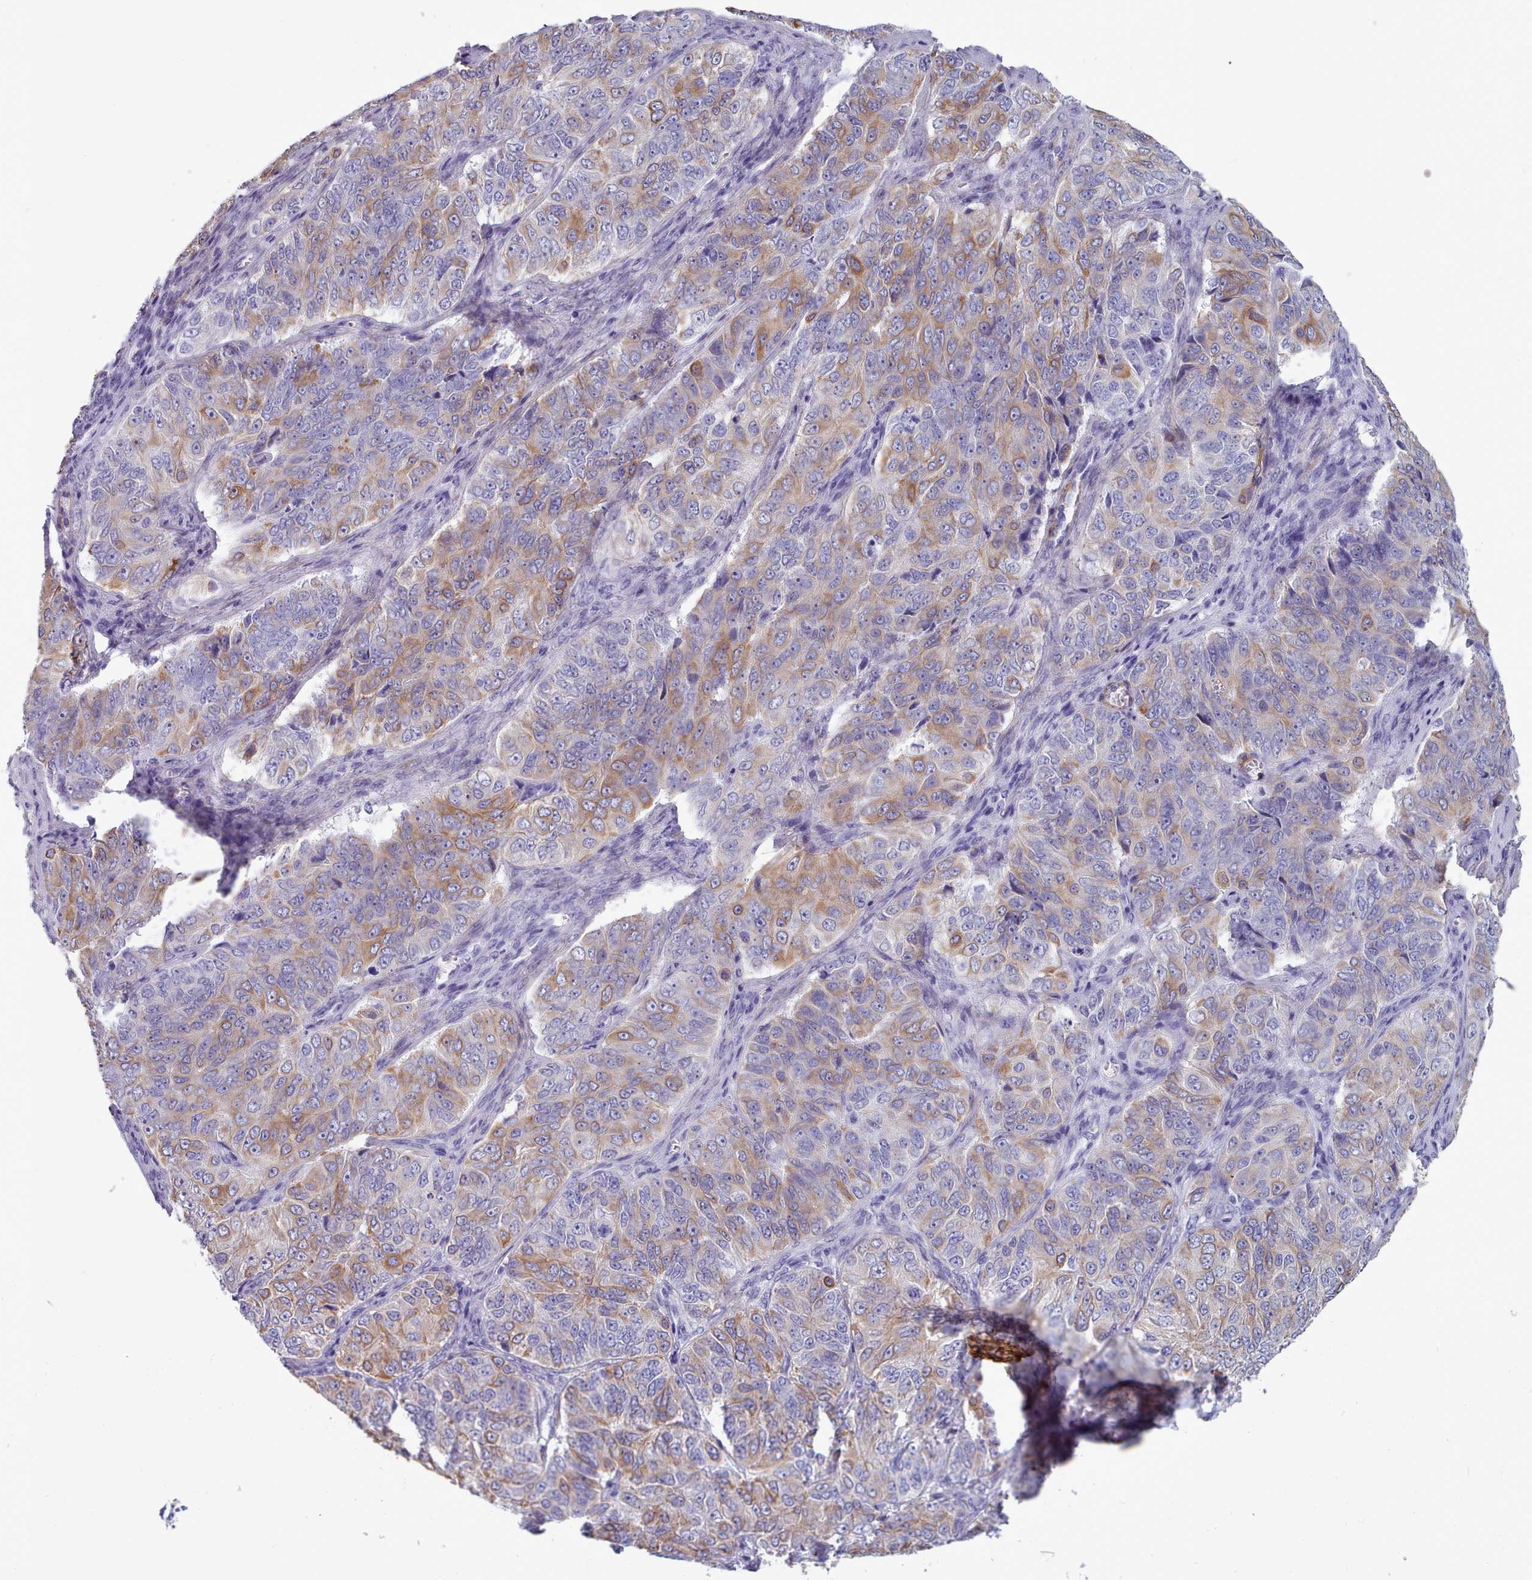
{"staining": {"intensity": "moderate", "quantity": "25%-75%", "location": "cytoplasmic/membranous"}, "tissue": "ovarian cancer", "cell_type": "Tumor cells", "image_type": "cancer", "snomed": [{"axis": "morphology", "description": "Carcinoma, endometroid"}, {"axis": "topography", "description": "Ovary"}], "caption": "High-power microscopy captured an IHC image of ovarian endometroid carcinoma, revealing moderate cytoplasmic/membranous expression in approximately 25%-75% of tumor cells. (Stains: DAB (3,3'-diaminobenzidine) in brown, nuclei in blue, Microscopy: brightfield microscopy at high magnification).", "gene": "FPGS", "patient": {"sex": "female", "age": 51}}